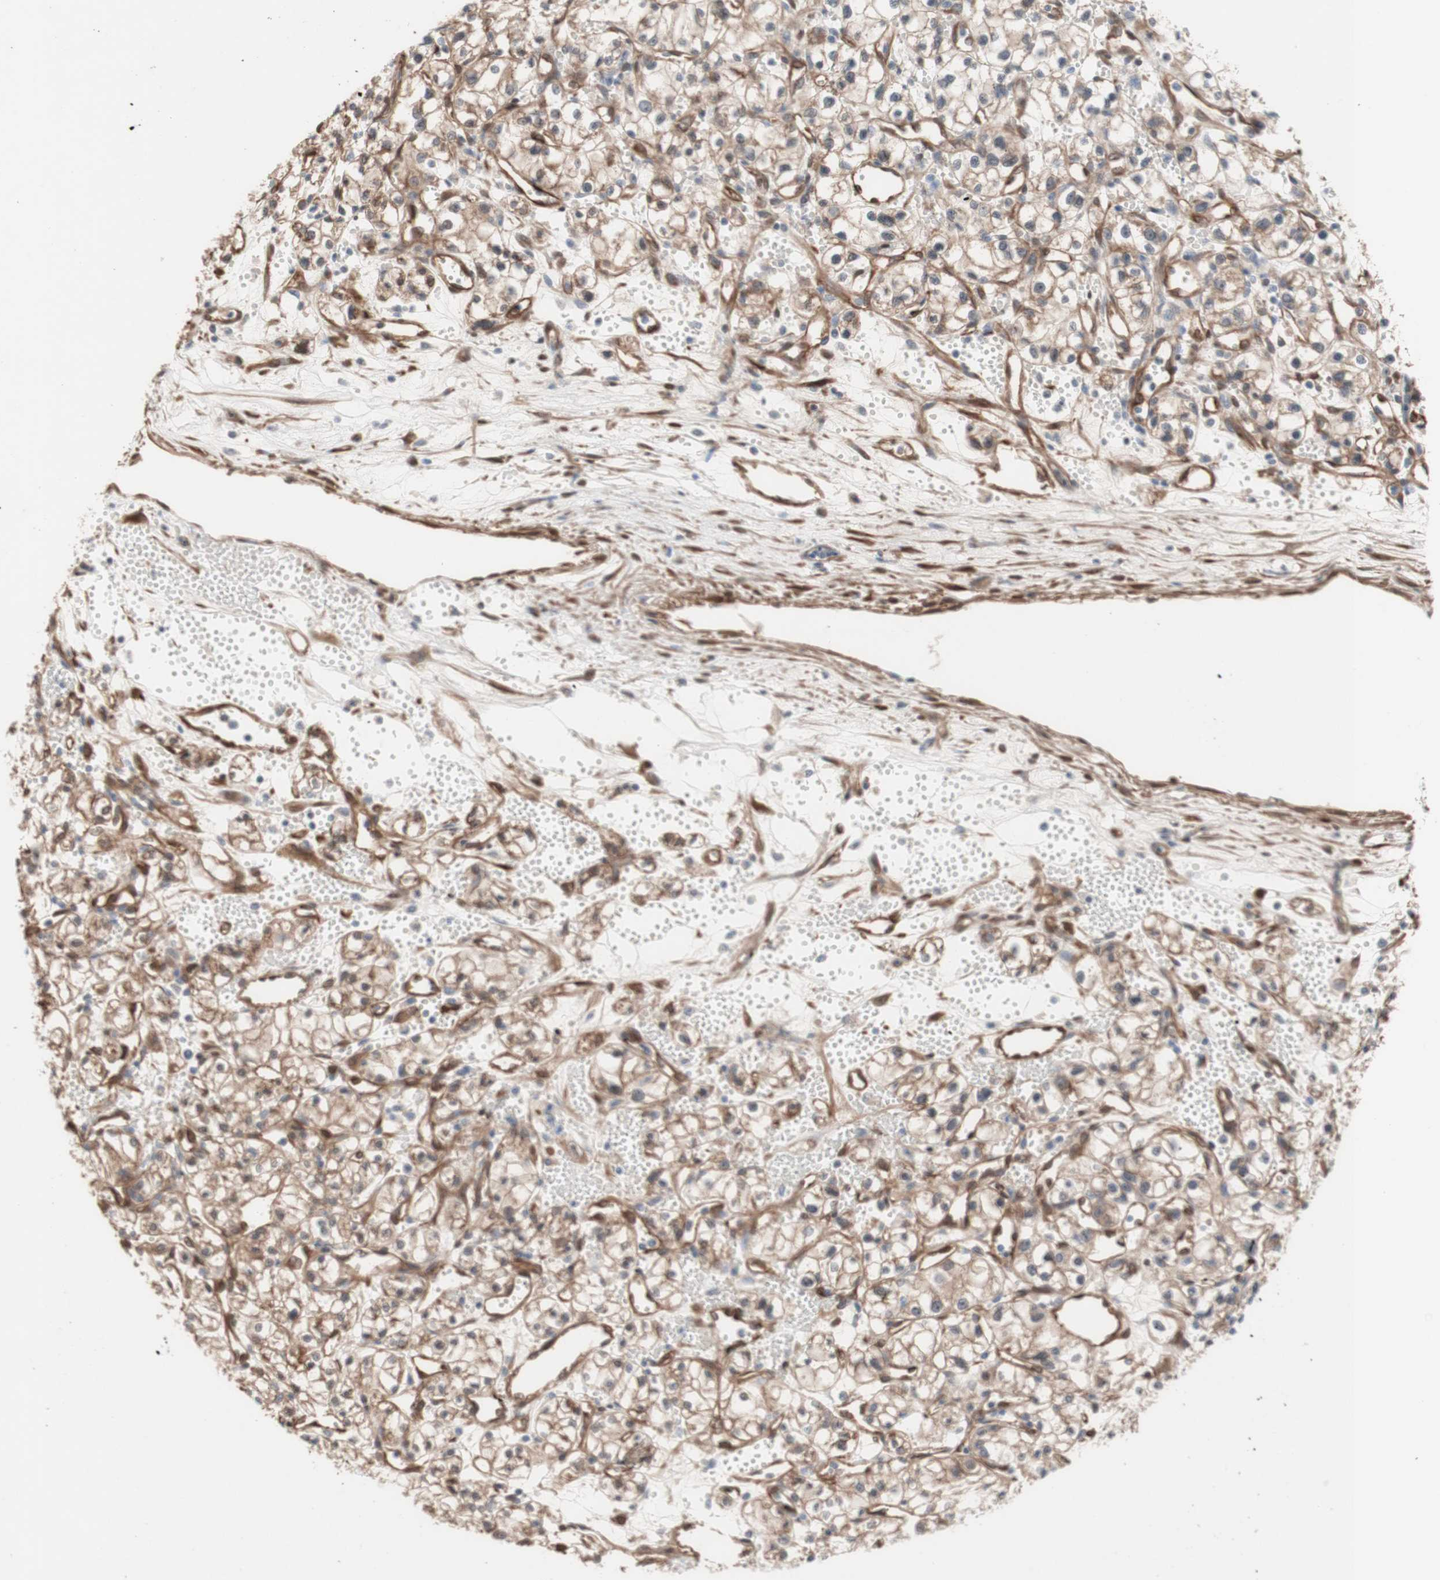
{"staining": {"intensity": "moderate", "quantity": ">75%", "location": "cytoplasmic/membranous"}, "tissue": "renal cancer", "cell_type": "Tumor cells", "image_type": "cancer", "snomed": [{"axis": "morphology", "description": "Normal tissue, NOS"}, {"axis": "morphology", "description": "Adenocarcinoma, NOS"}, {"axis": "topography", "description": "Kidney"}], "caption": "The image shows a brown stain indicating the presence of a protein in the cytoplasmic/membranous of tumor cells in renal cancer.", "gene": "CNN3", "patient": {"sex": "male", "age": 59}}